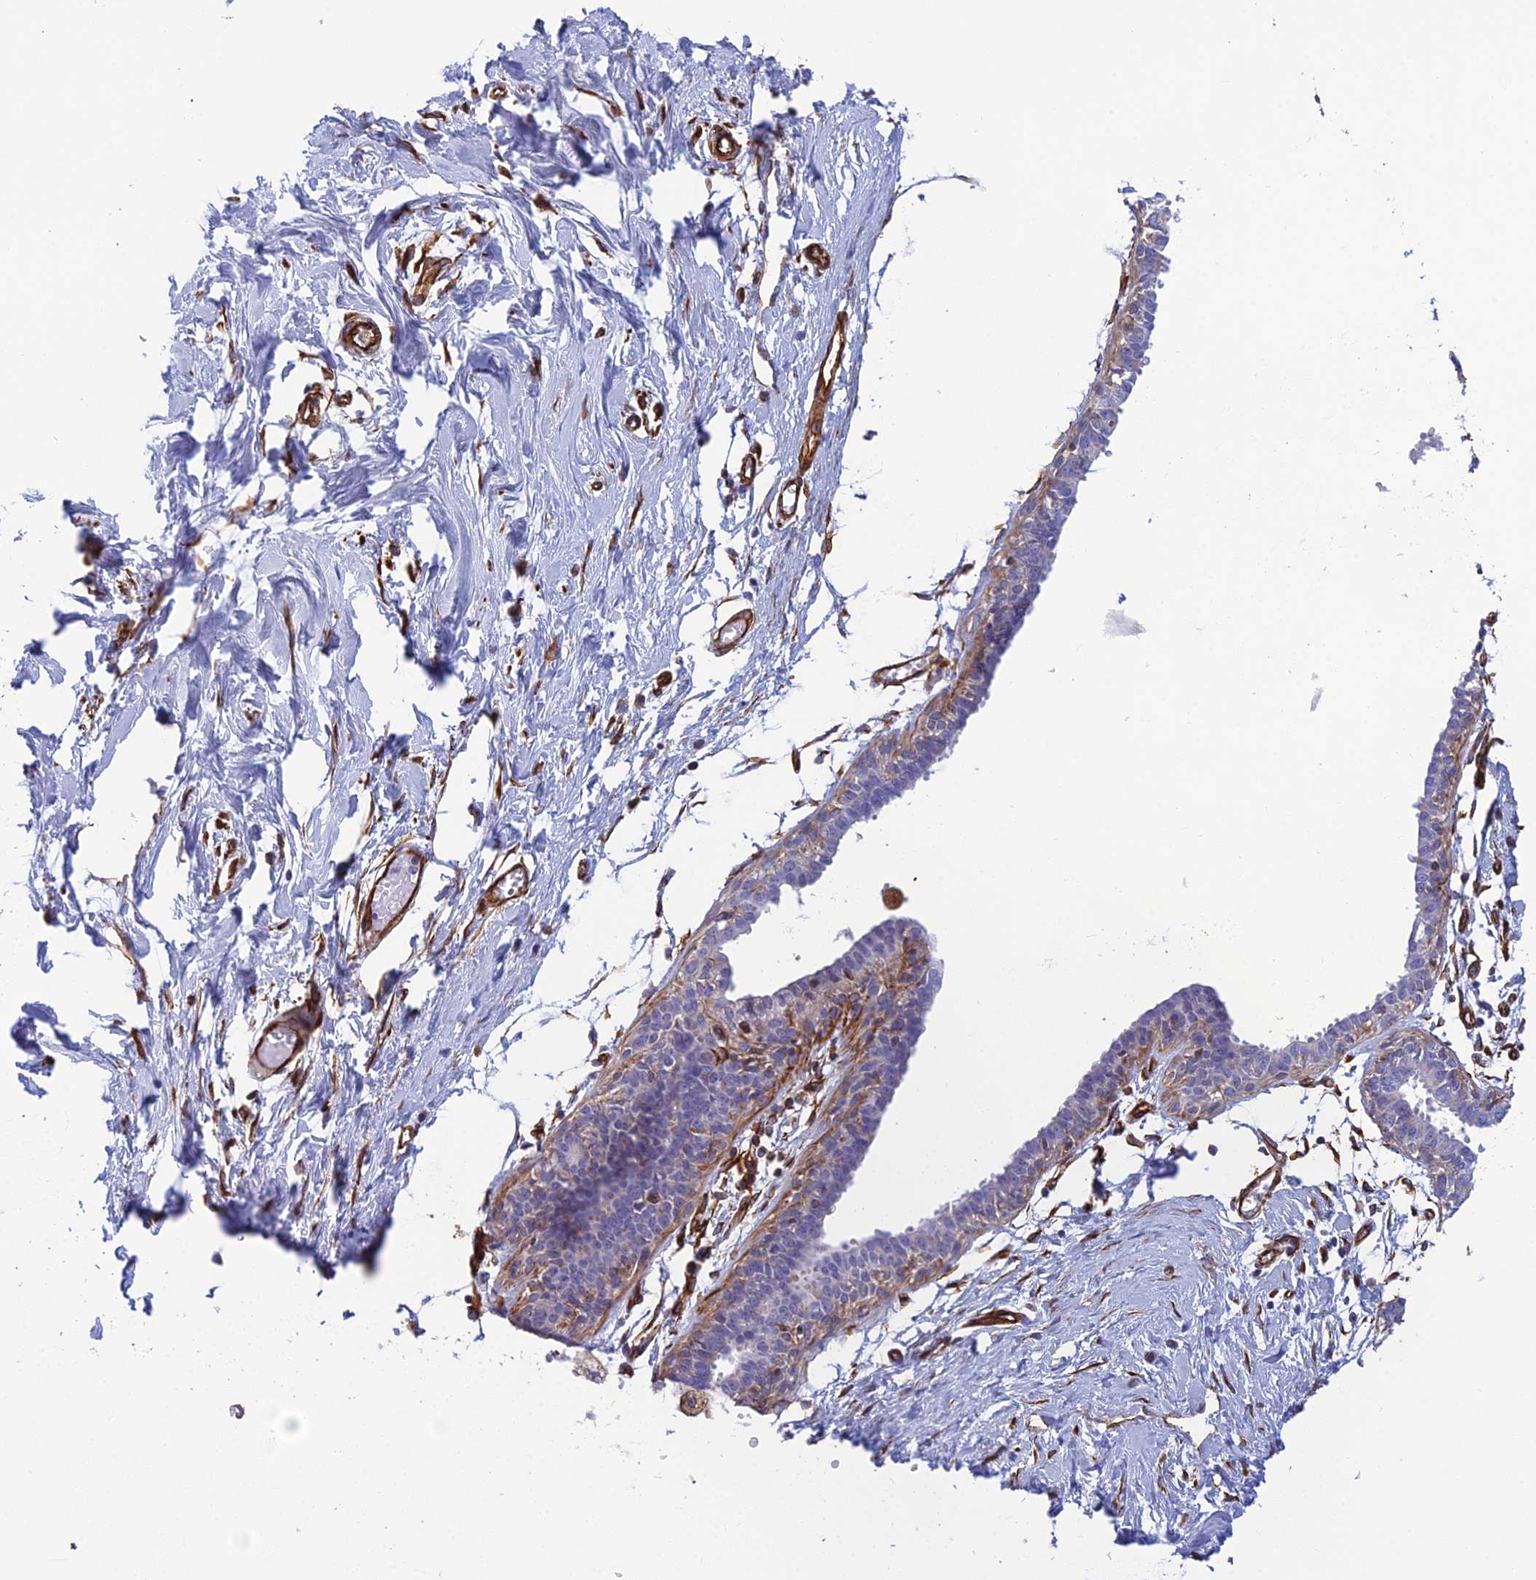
{"staining": {"intensity": "moderate", "quantity": ">75%", "location": "cytoplasmic/membranous"}, "tissue": "breast", "cell_type": "Adipocytes", "image_type": "normal", "snomed": [{"axis": "morphology", "description": "Normal tissue, NOS"}, {"axis": "topography", "description": "Breast"}], "caption": "Benign breast shows moderate cytoplasmic/membranous expression in about >75% of adipocytes The protein is stained brown, and the nuclei are stained in blue (DAB (3,3'-diaminobenzidine) IHC with brightfield microscopy, high magnification)..", "gene": "FBXL20", "patient": {"sex": "female", "age": 27}}